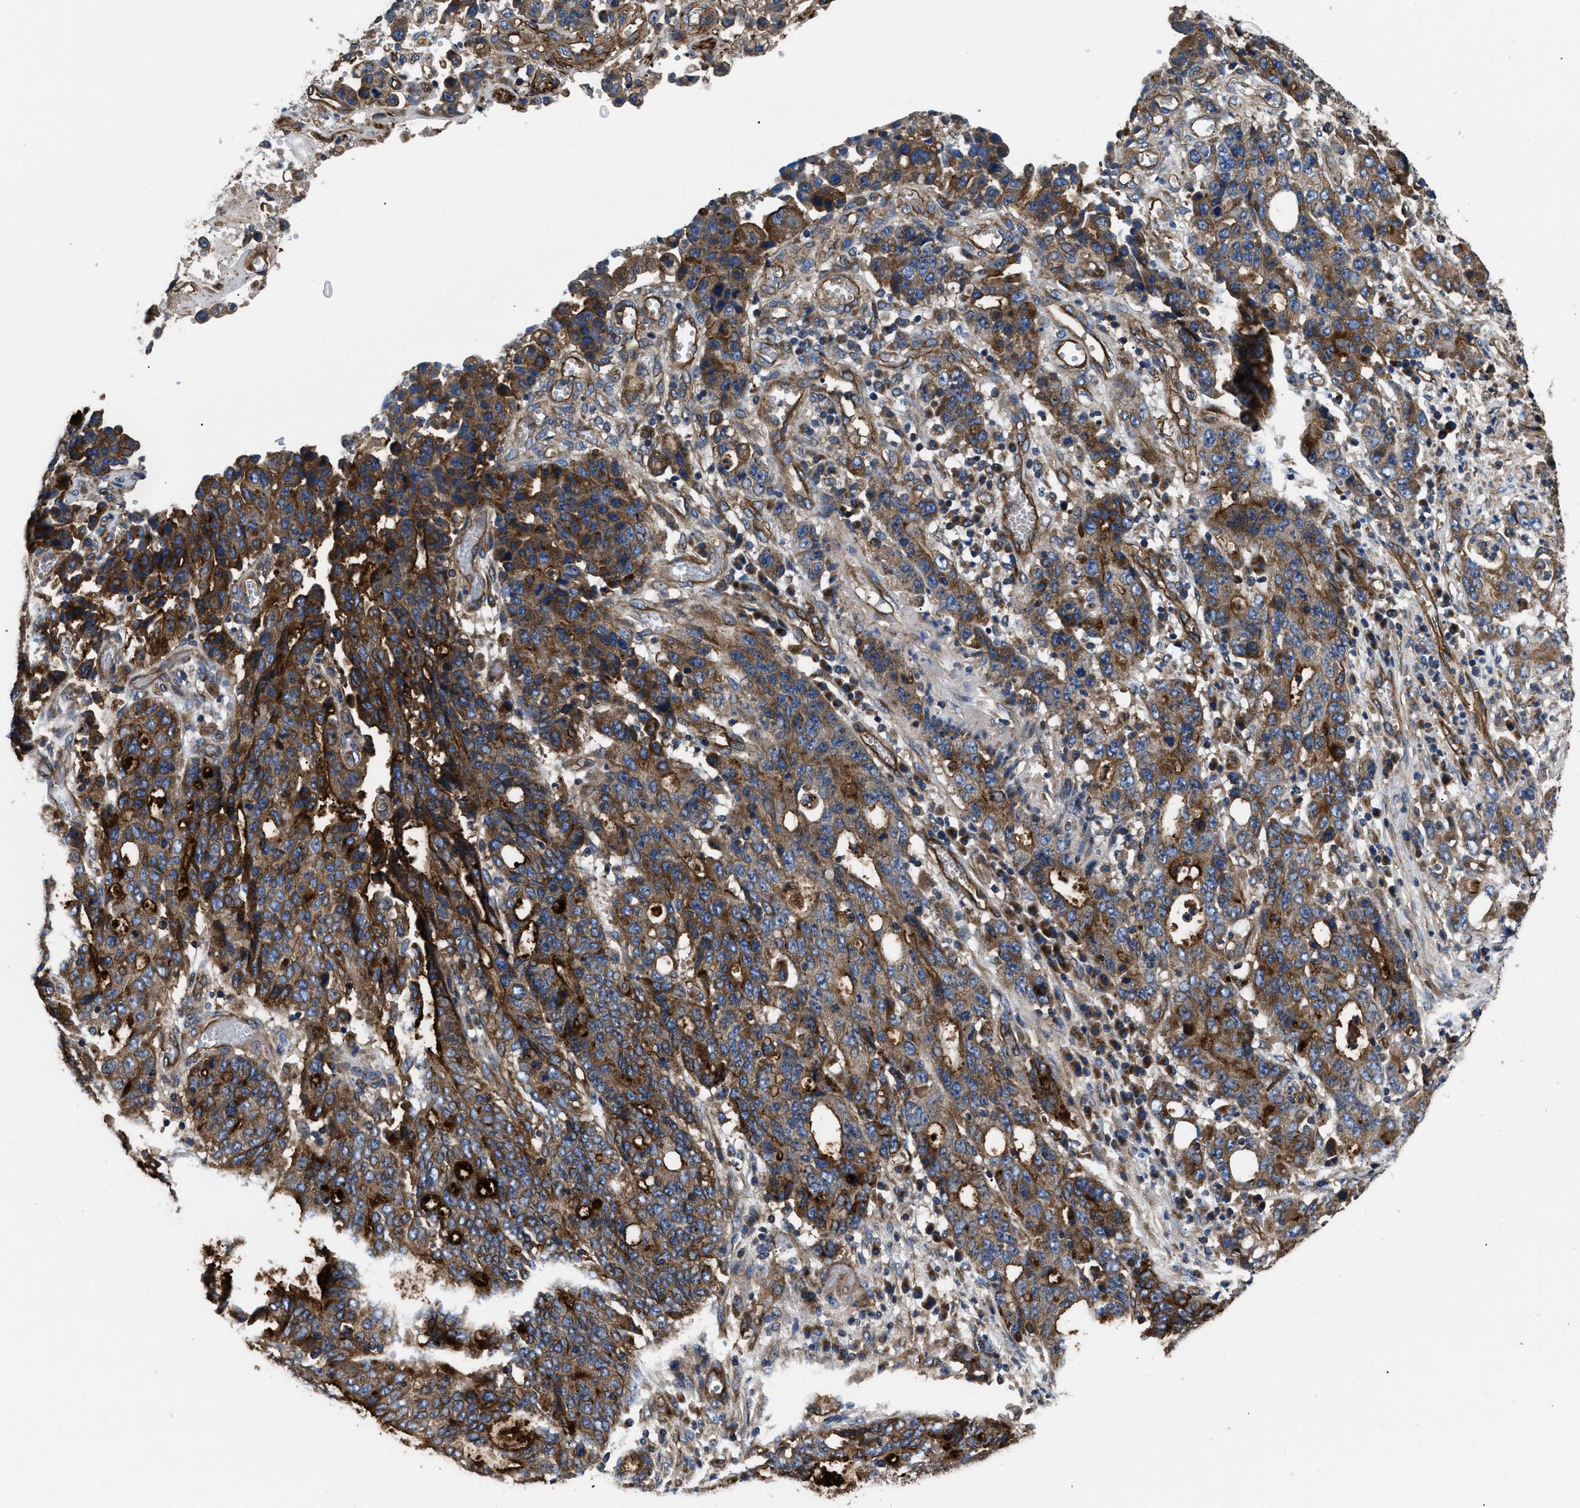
{"staining": {"intensity": "strong", "quantity": ">75%", "location": "cytoplasmic/membranous"}, "tissue": "stomach cancer", "cell_type": "Tumor cells", "image_type": "cancer", "snomed": [{"axis": "morphology", "description": "Adenocarcinoma, NOS"}, {"axis": "topography", "description": "Stomach, upper"}], "caption": "The histopathology image reveals immunohistochemical staining of stomach adenocarcinoma. There is strong cytoplasmic/membranous expression is seen in approximately >75% of tumor cells.", "gene": "NT5E", "patient": {"sex": "male", "age": 69}}